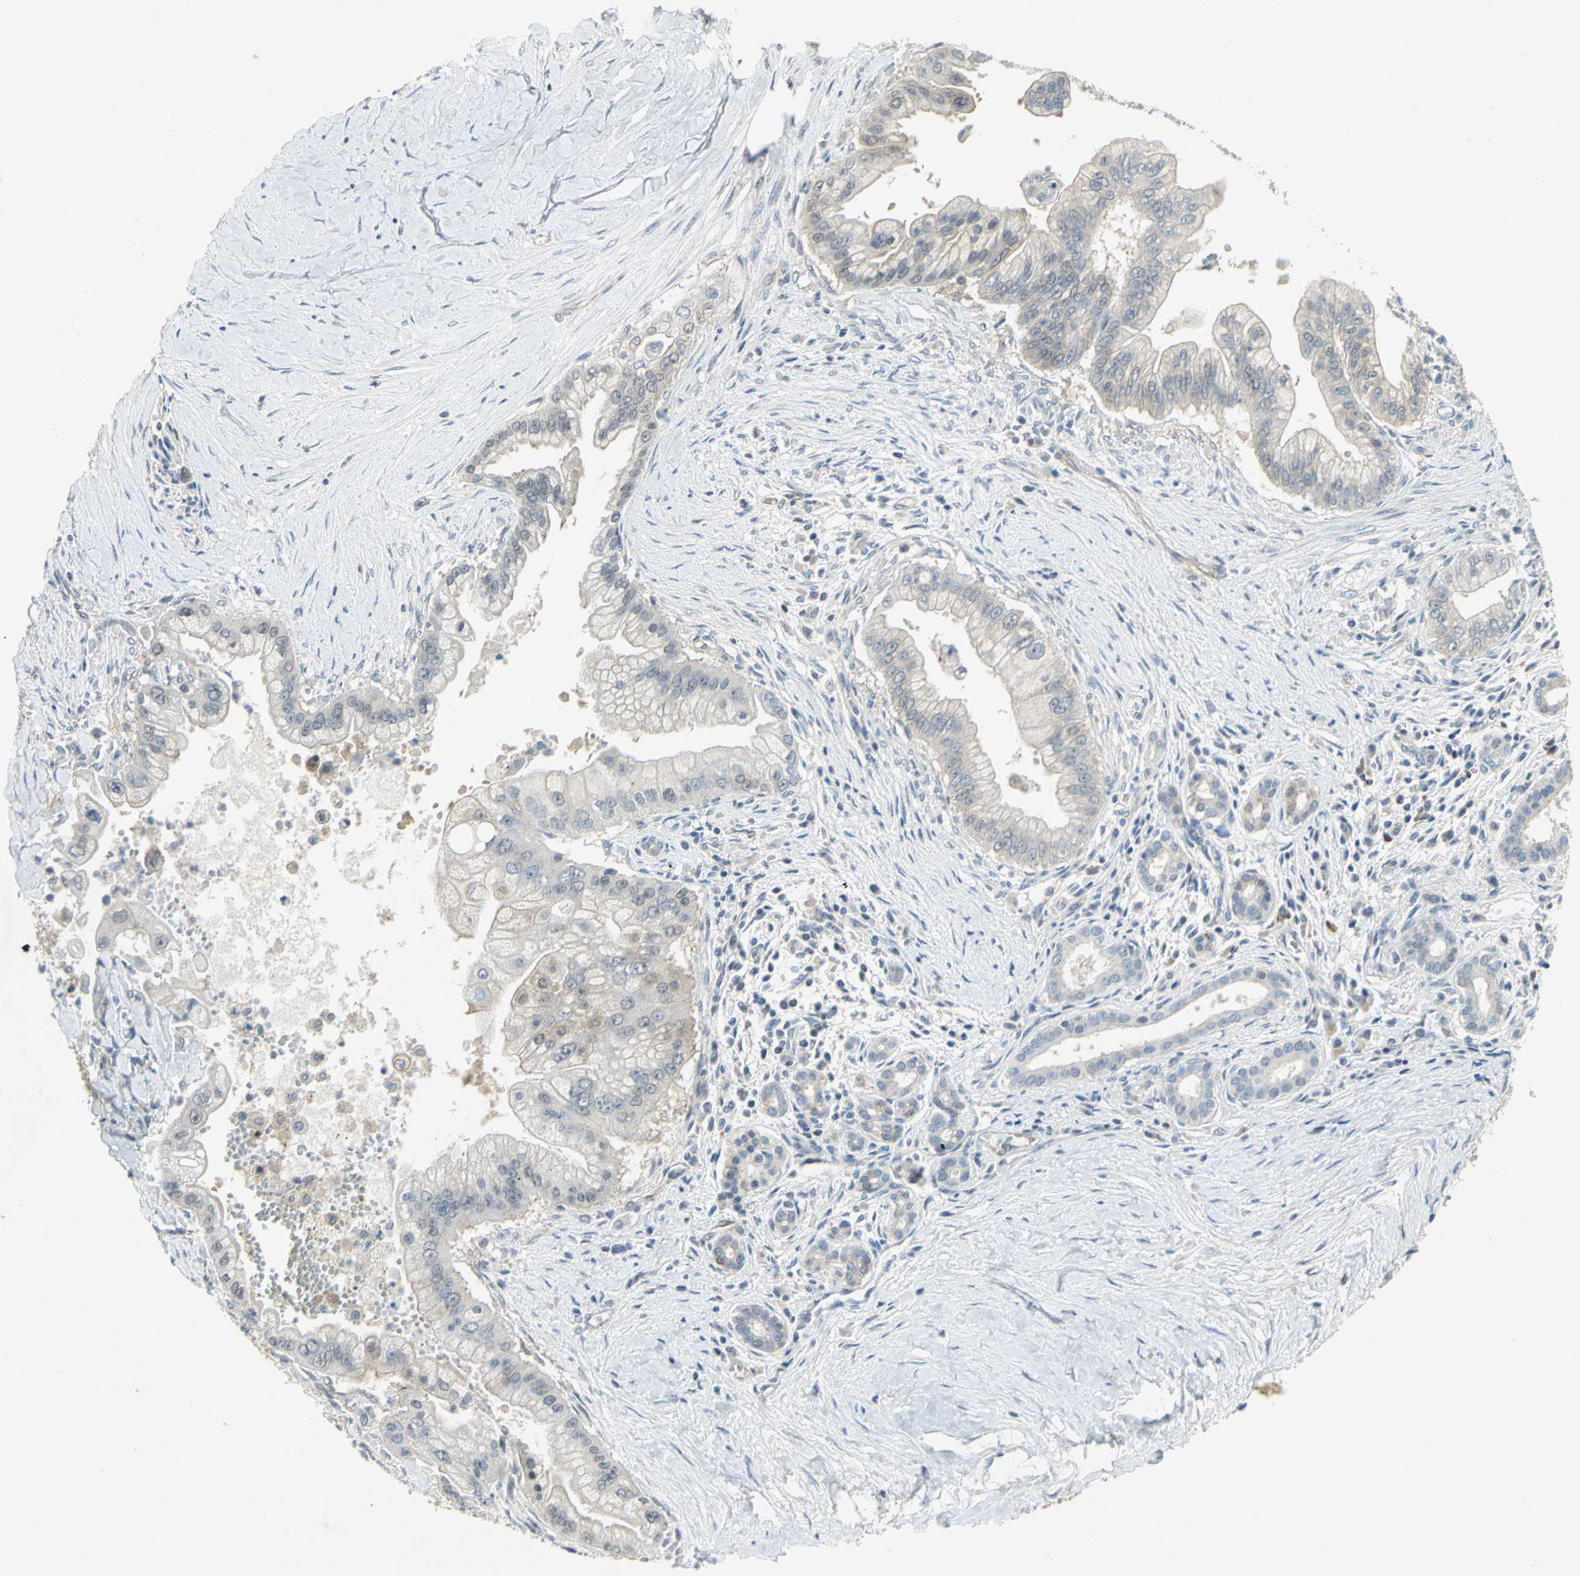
{"staining": {"intensity": "weak", "quantity": "<25%", "location": "cytoplasmic/membranous"}, "tissue": "pancreatic cancer", "cell_type": "Tumor cells", "image_type": "cancer", "snomed": [{"axis": "morphology", "description": "Adenocarcinoma, NOS"}, {"axis": "topography", "description": "Pancreas"}], "caption": "The immunohistochemistry micrograph has no significant positivity in tumor cells of adenocarcinoma (pancreatic) tissue. The staining was performed using DAB (3,3'-diaminobenzidine) to visualize the protein expression in brown, while the nuclei were stained in blue with hematoxylin (Magnification: 20x).", "gene": "PPIA", "patient": {"sex": "male", "age": 59}}